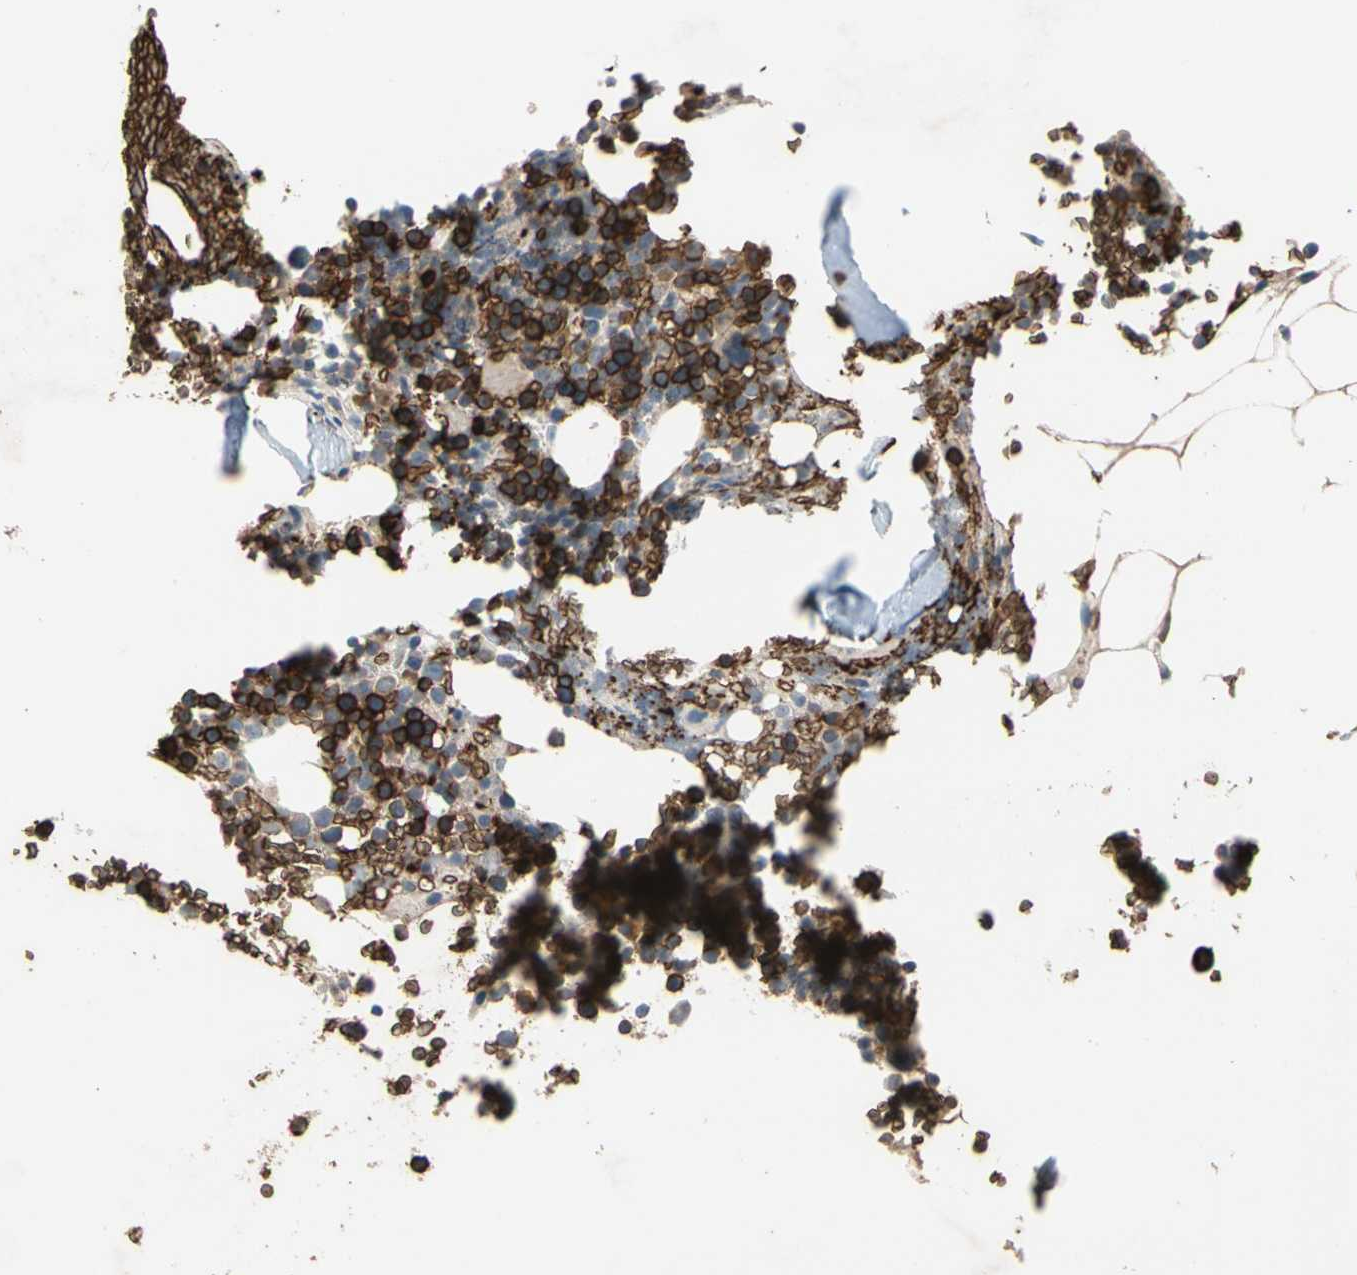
{"staining": {"intensity": "strong", "quantity": "25%-75%", "location": "cytoplasmic/membranous"}, "tissue": "bone marrow", "cell_type": "Hematopoietic cells", "image_type": "normal", "snomed": [{"axis": "morphology", "description": "Normal tissue, NOS"}, {"axis": "topography", "description": "Bone marrow"}], "caption": "Strong cytoplasmic/membranous protein expression is identified in approximately 25%-75% of hematopoietic cells in bone marrow. Using DAB (brown) and hematoxylin (blue) stains, captured at high magnification using brightfield microscopy.", "gene": "RIOK2", "patient": {"sex": "female", "age": 66}}